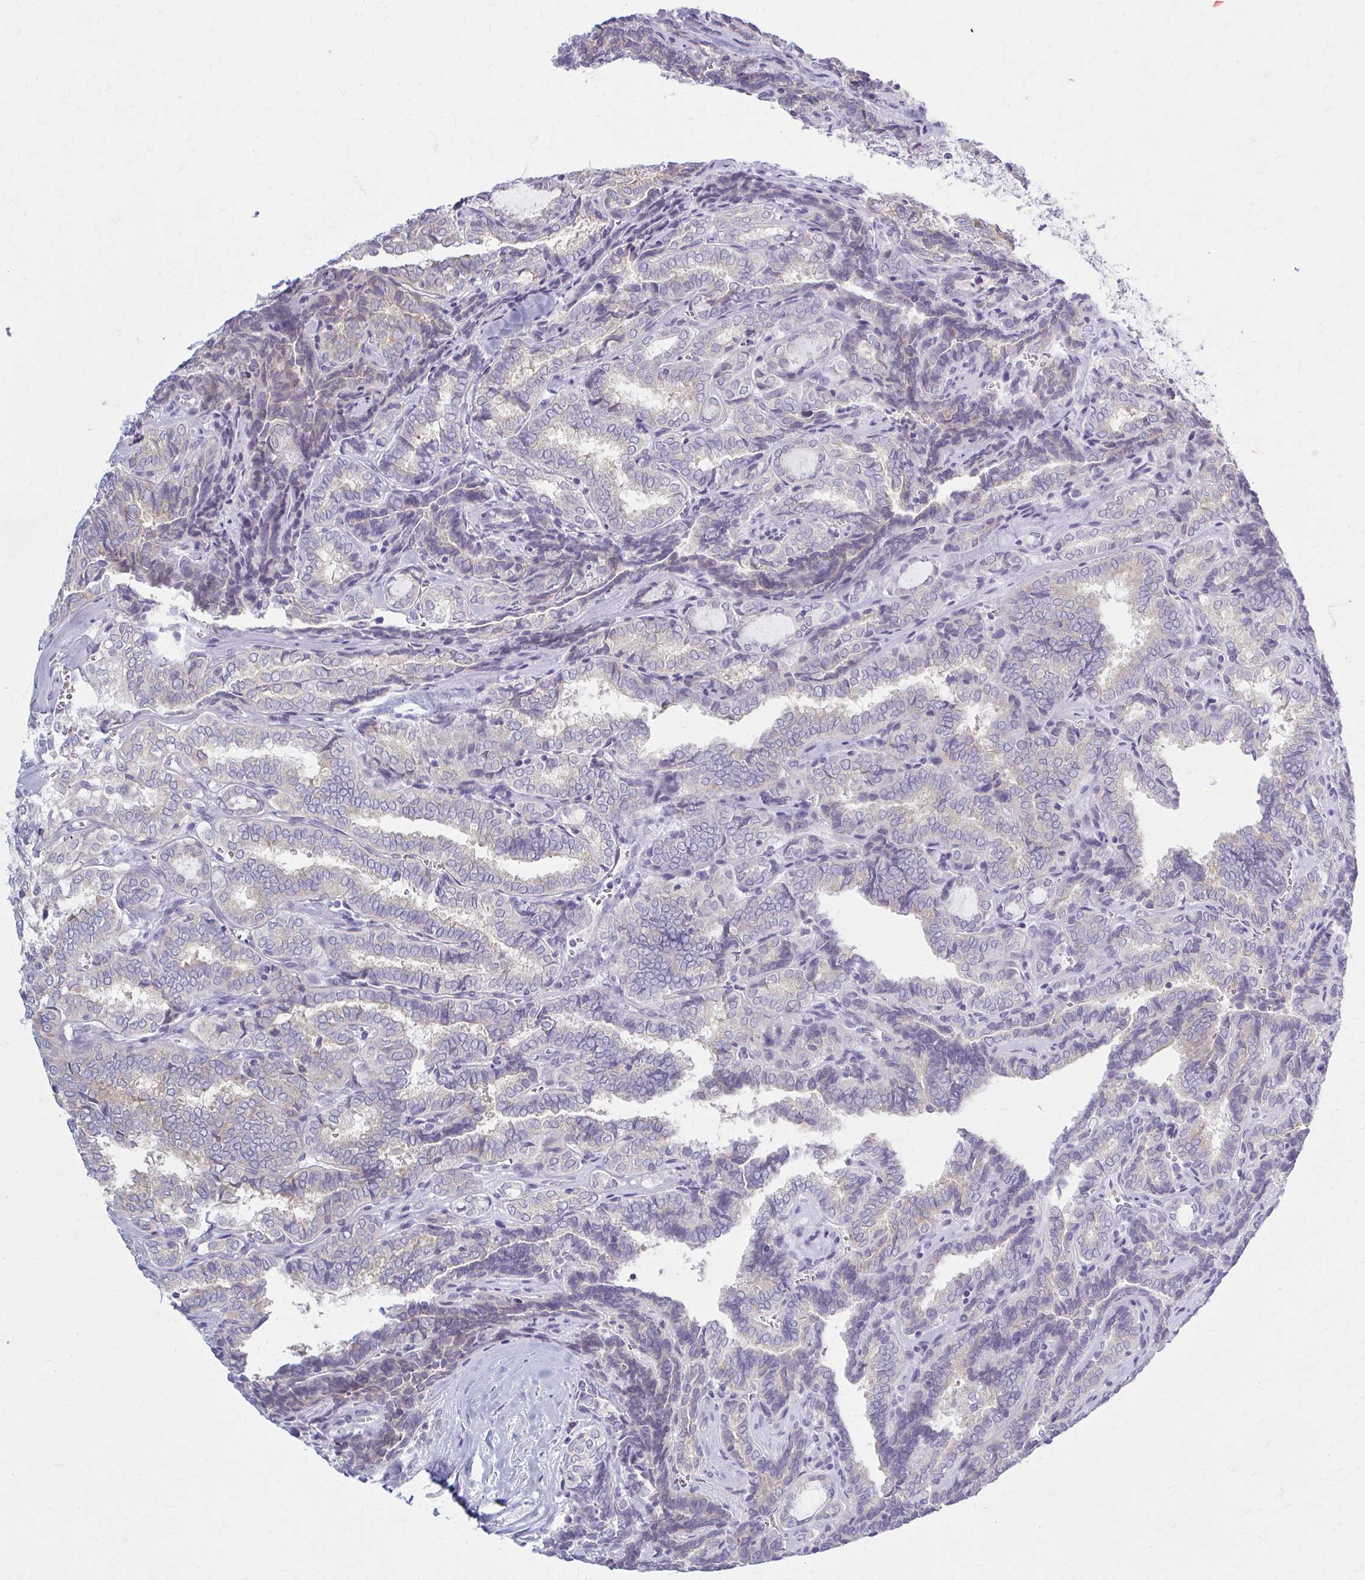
{"staining": {"intensity": "negative", "quantity": "none", "location": "none"}, "tissue": "thyroid cancer", "cell_type": "Tumor cells", "image_type": "cancer", "snomed": [{"axis": "morphology", "description": "Papillary adenocarcinoma, NOS"}, {"axis": "topography", "description": "Thyroid gland"}], "caption": "An immunohistochemistry histopathology image of thyroid cancer (papillary adenocarcinoma) is shown. There is no staining in tumor cells of thyroid cancer (papillary adenocarcinoma).", "gene": "PRKRA", "patient": {"sex": "female", "age": 30}}